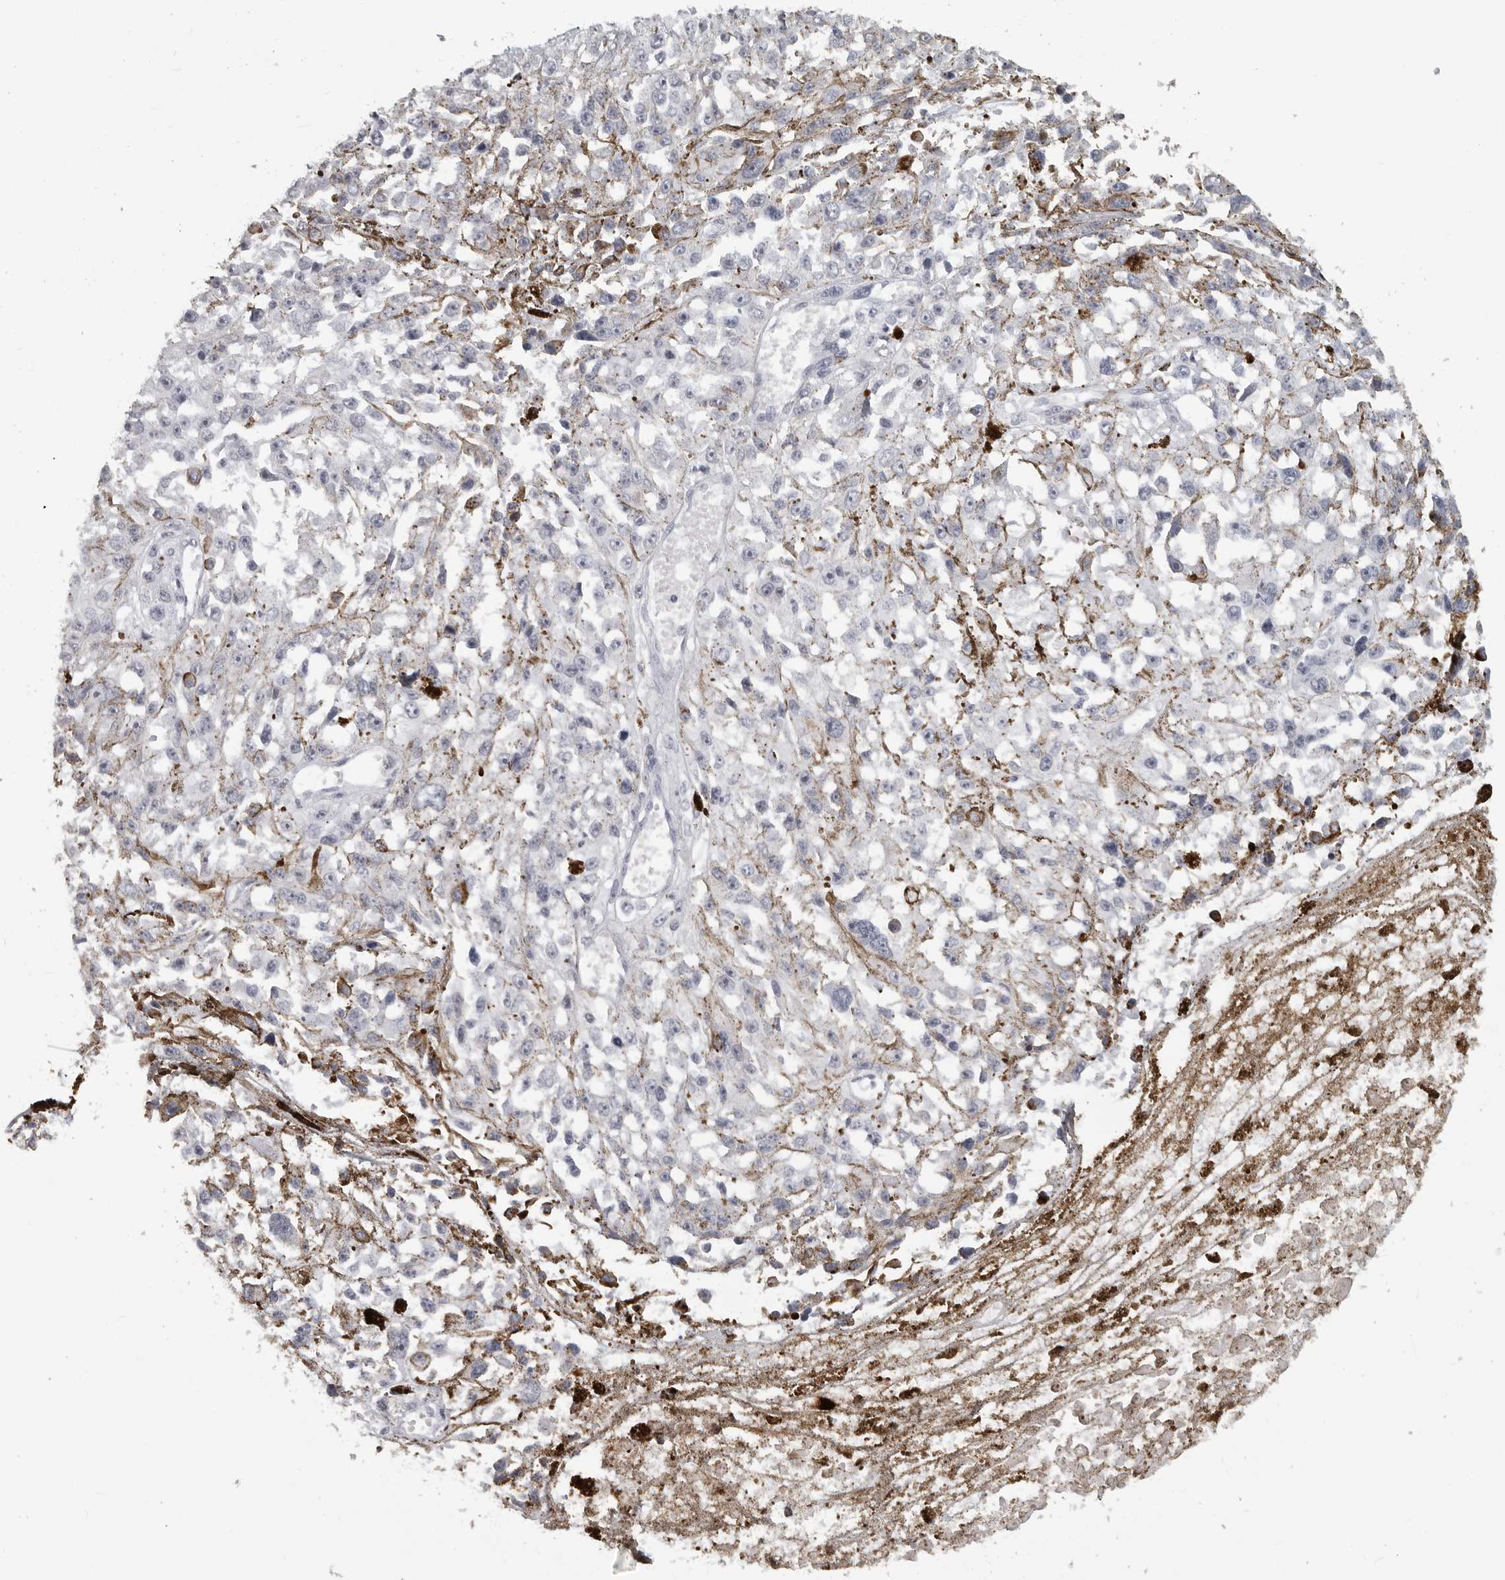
{"staining": {"intensity": "negative", "quantity": "none", "location": "none"}, "tissue": "melanoma", "cell_type": "Tumor cells", "image_type": "cancer", "snomed": [{"axis": "morphology", "description": "Malignant melanoma, Metastatic site"}, {"axis": "topography", "description": "Lymph node"}], "caption": "Malignant melanoma (metastatic site) stained for a protein using immunohistochemistry reveals no positivity tumor cells.", "gene": "DDX54", "patient": {"sex": "male", "age": 59}}